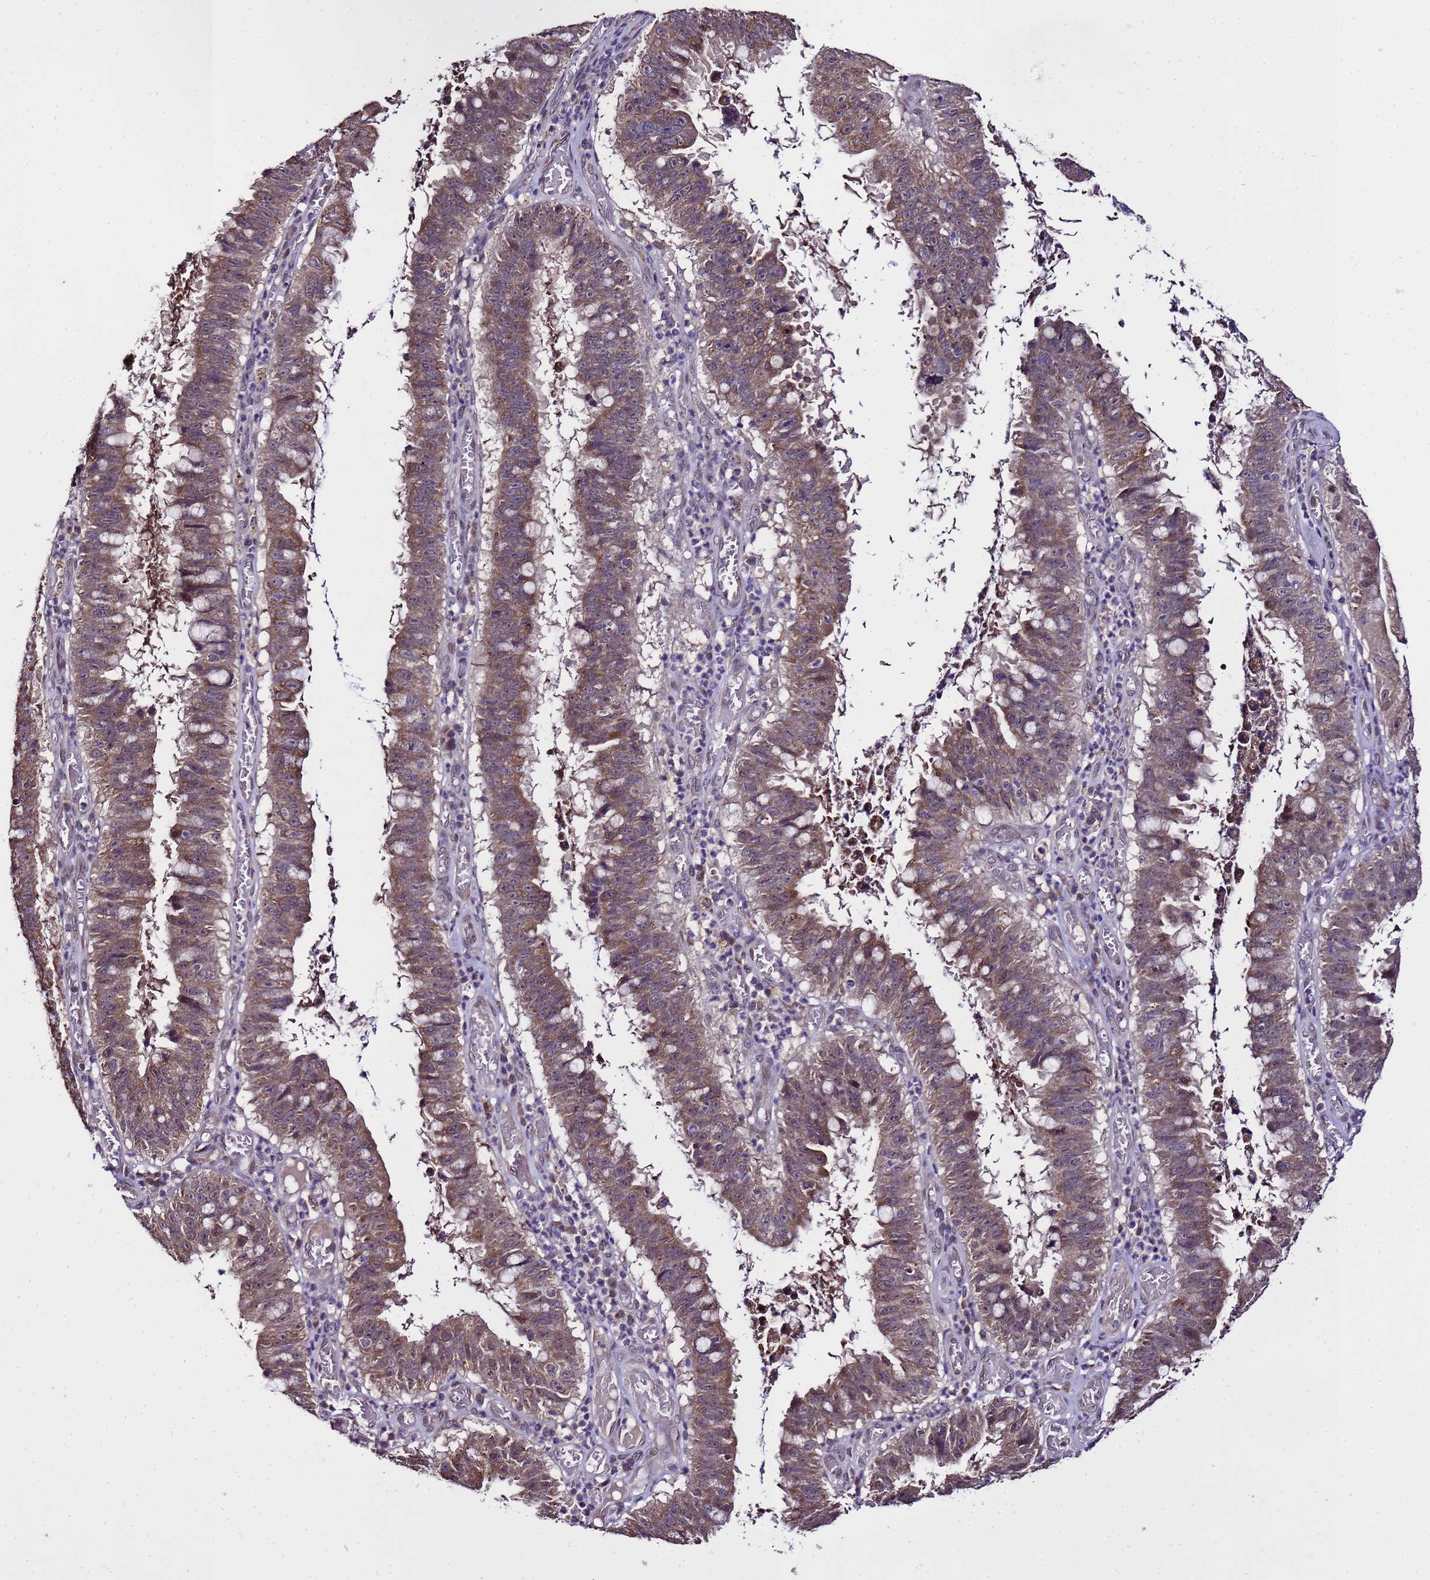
{"staining": {"intensity": "moderate", "quantity": ">75%", "location": "cytoplasmic/membranous,nuclear"}, "tissue": "stomach cancer", "cell_type": "Tumor cells", "image_type": "cancer", "snomed": [{"axis": "morphology", "description": "Adenocarcinoma, NOS"}, {"axis": "topography", "description": "Stomach"}], "caption": "A brown stain labels moderate cytoplasmic/membranous and nuclear expression of a protein in adenocarcinoma (stomach) tumor cells.", "gene": "ZNF329", "patient": {"sex": "male", "age": 59}}